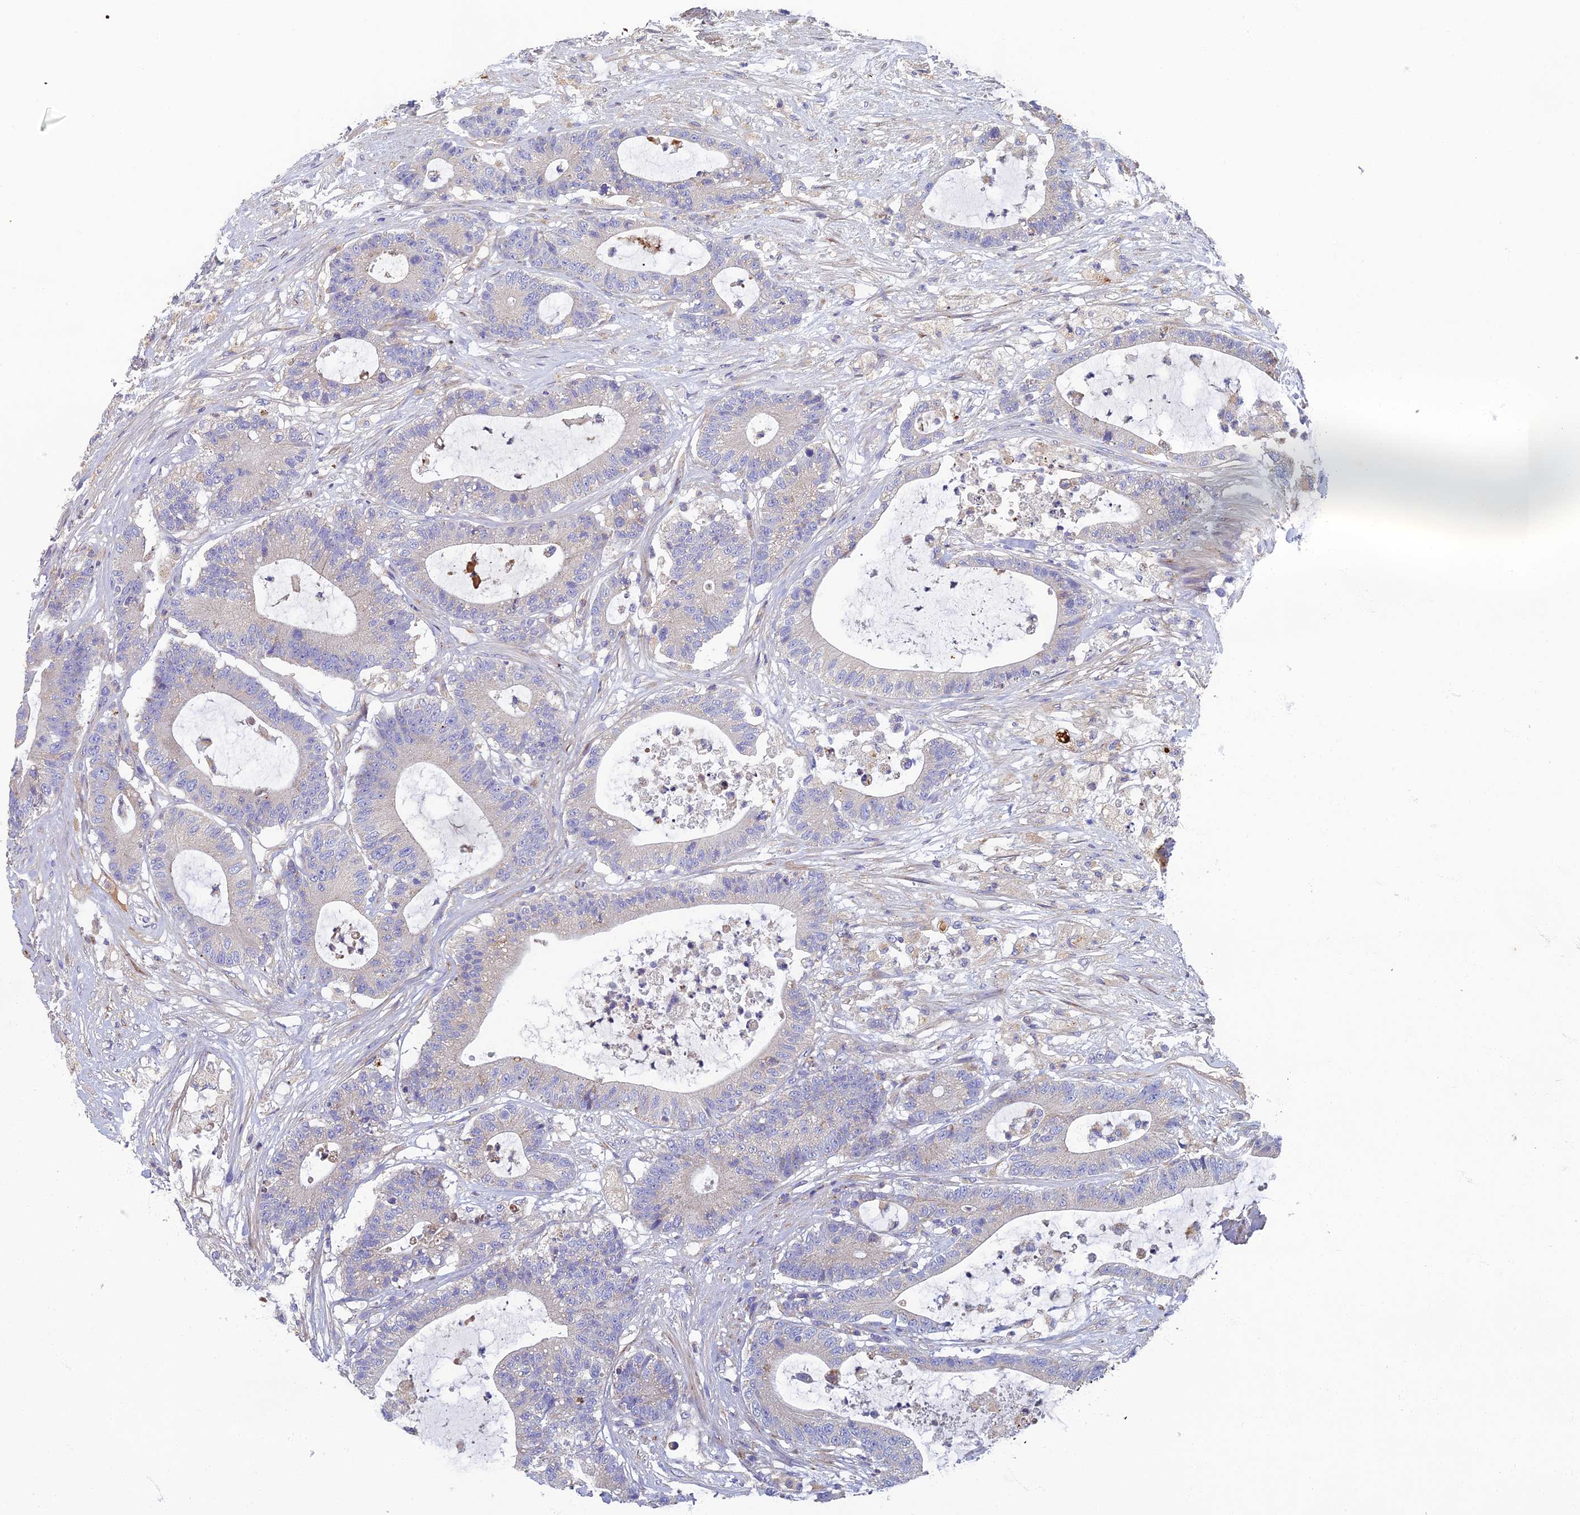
{"staining": {"intensity": "negative", "quantity": "none", "location": "none"}, "tissue": "colorectal cancer", "cell_type": "Tumor cells", "image_type": "cancer", "snomed": [{"axis": "morphology", "description": "Adenocarcinoma, NOS"}, {"axis": "topography", "description": "Colon"}], "caption": "IHC image of neoplastic tissue: human colorectal adenocarcinoma stained with DAB (3,3'-diaminobenzidine) reveals no significant protein expression in tumor cells.", "gene": "RNASEK", "patient": {"sex": "female", "age": 84}}